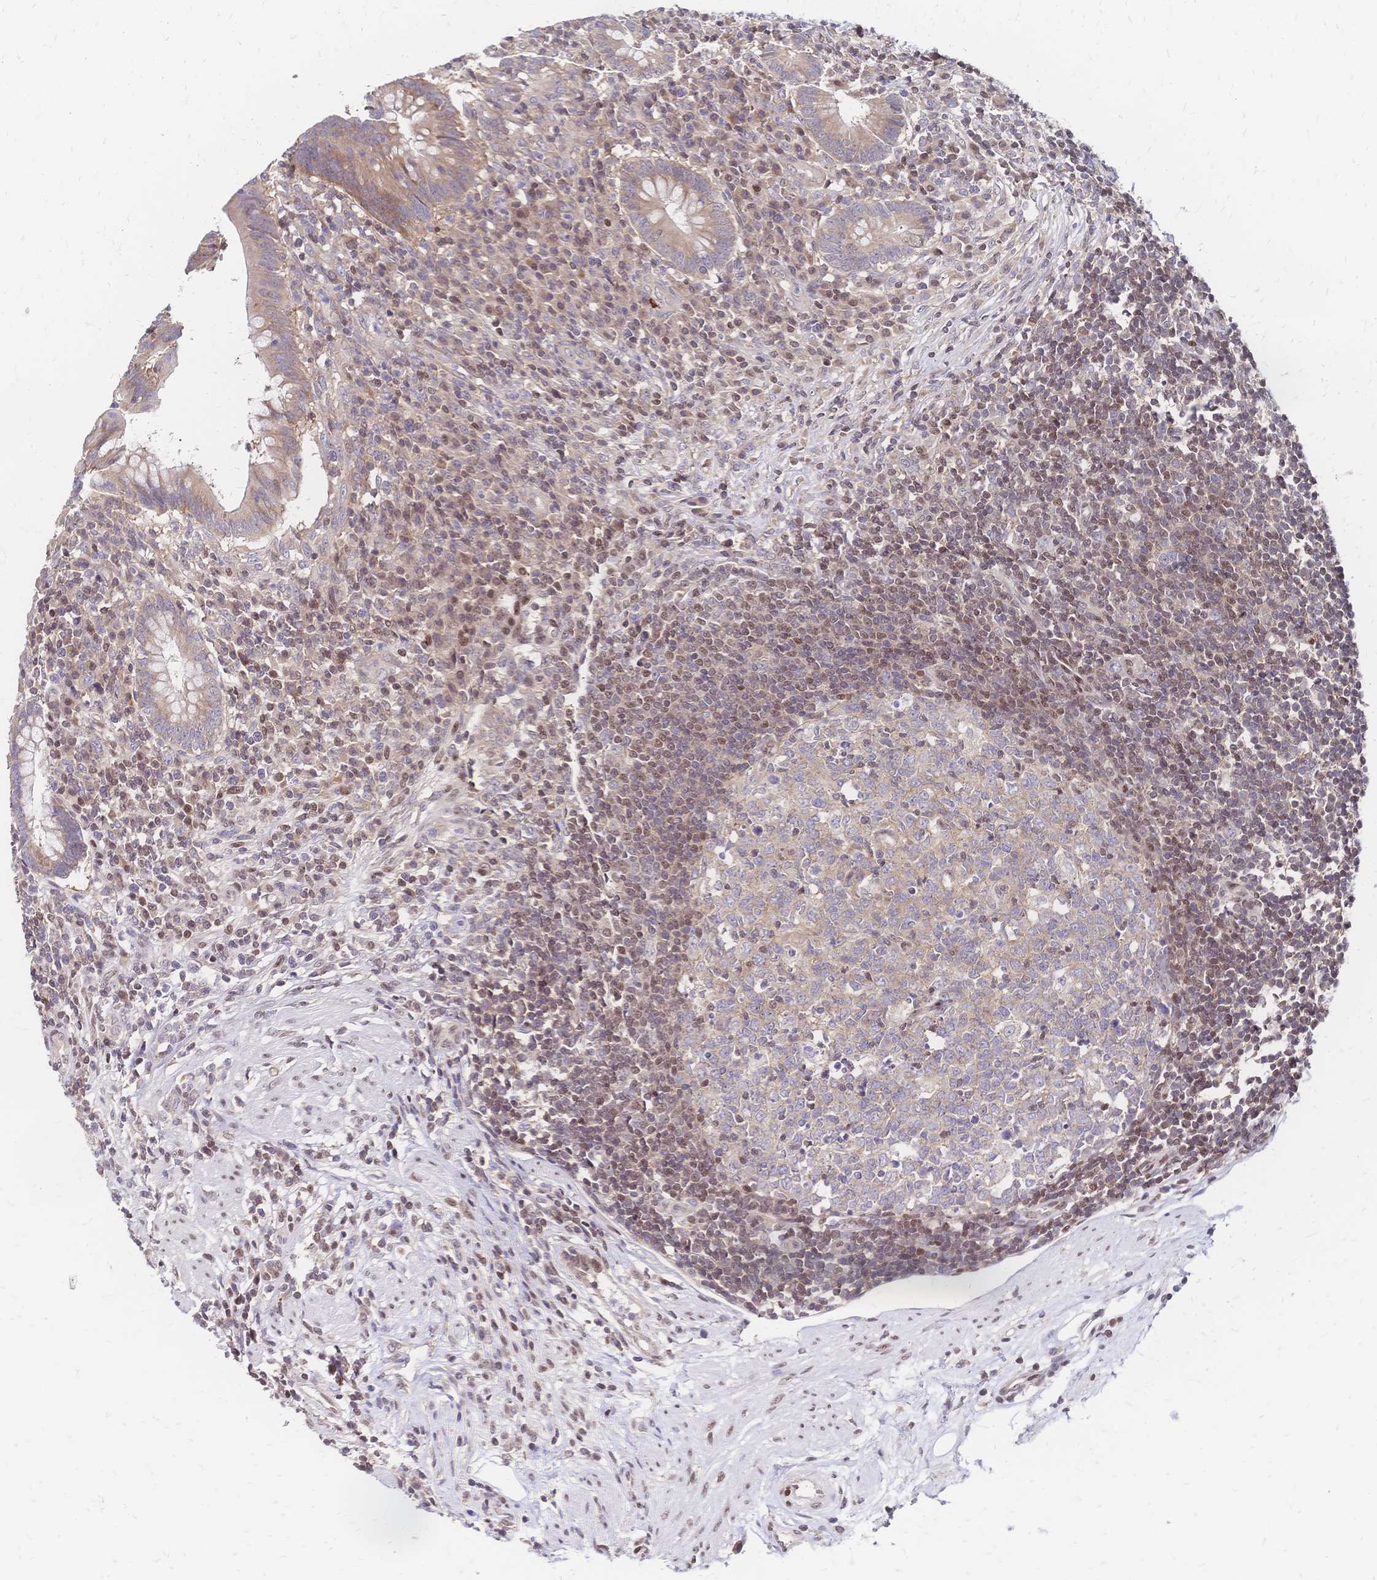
{"staining": {"intensity": "moderate", "quantity": "25%-75%", "location": "cytoplasmic/membranous"}, "tissue": "appendix", "cell_type": "Glandular cells", "image_type": "normal", "snomed": [{"axis": "morphology", "description": "Normal tissue, NOS"}, {"axis": "topography", "description": "Appendix"}], "caption": "Immunohistochemistry (IHC) staining of benign appendix, which reveals medium levels of moderate cytoplasmic/membranous positivity in about 25%-75% of glandular cells indicating moderate cytoplasmic/membranous protein staining. The staining was performed using DAB (brown) for protein detection and nuclei were counterstained in hematoxylin (blue).", "gene": "CBX7", "patient": {"sex": "female", "age": 56}}